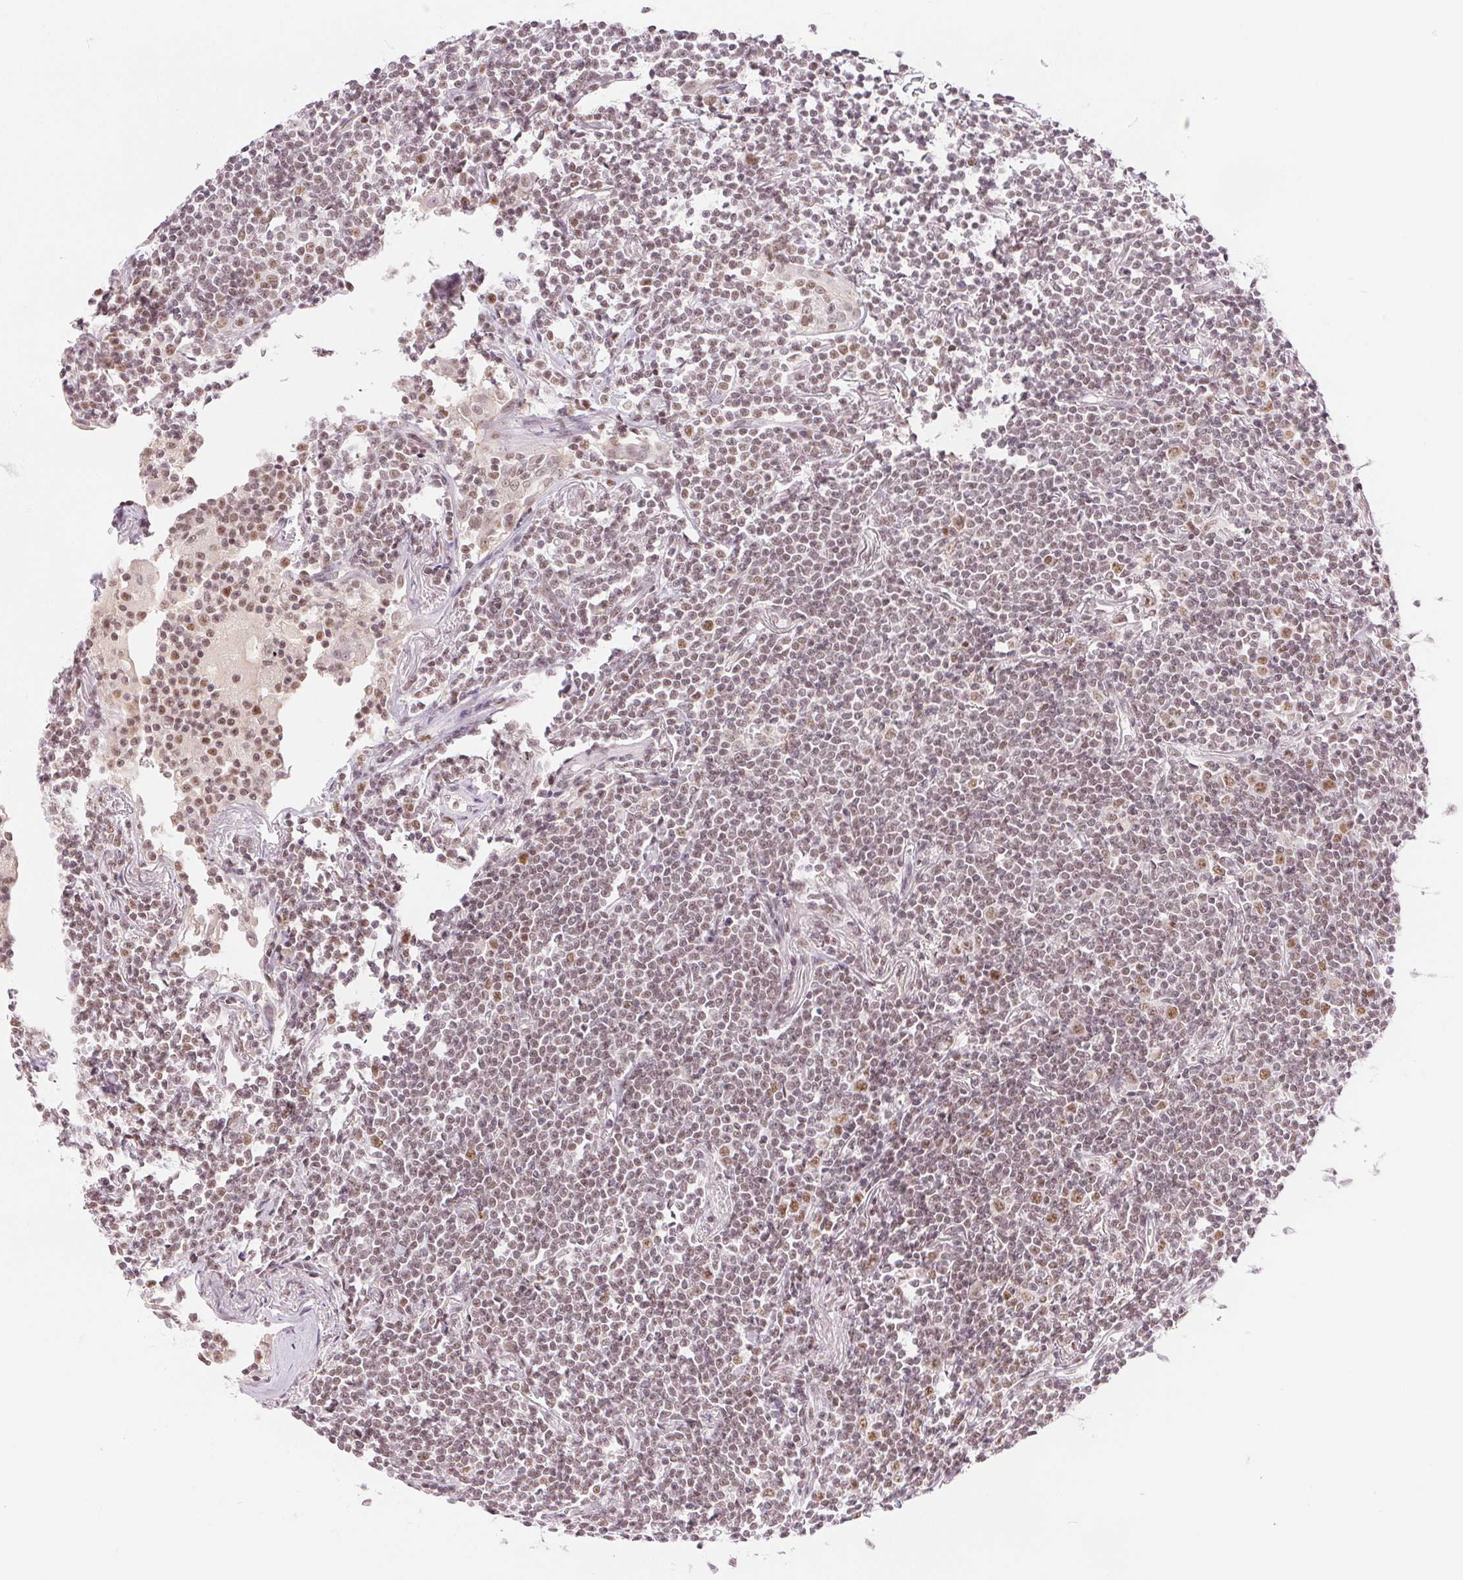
{"staining": {"intensity": "weak", "quantity": "25%-75%", "location": "nuclear"}, "tissue": "lymphoma", "cell_type": "Tumor cells", "image_type": "cancer", "snomed": [{"axis": "morphology", "description": "Malignant lymphoma, non-Hodgkin's type, Low grade"}, {"axis": "topography", "description": "Lung"}], "caption": "Immunohistochemical staining of human low-grade malignant lymphoma, non-Hodgkin's type displays low levels of weak nuclear protein expression in approximately 25%-75% of tumor cells.", "gene": "DEK", "patient": {"sex": "female", "age": 71}}